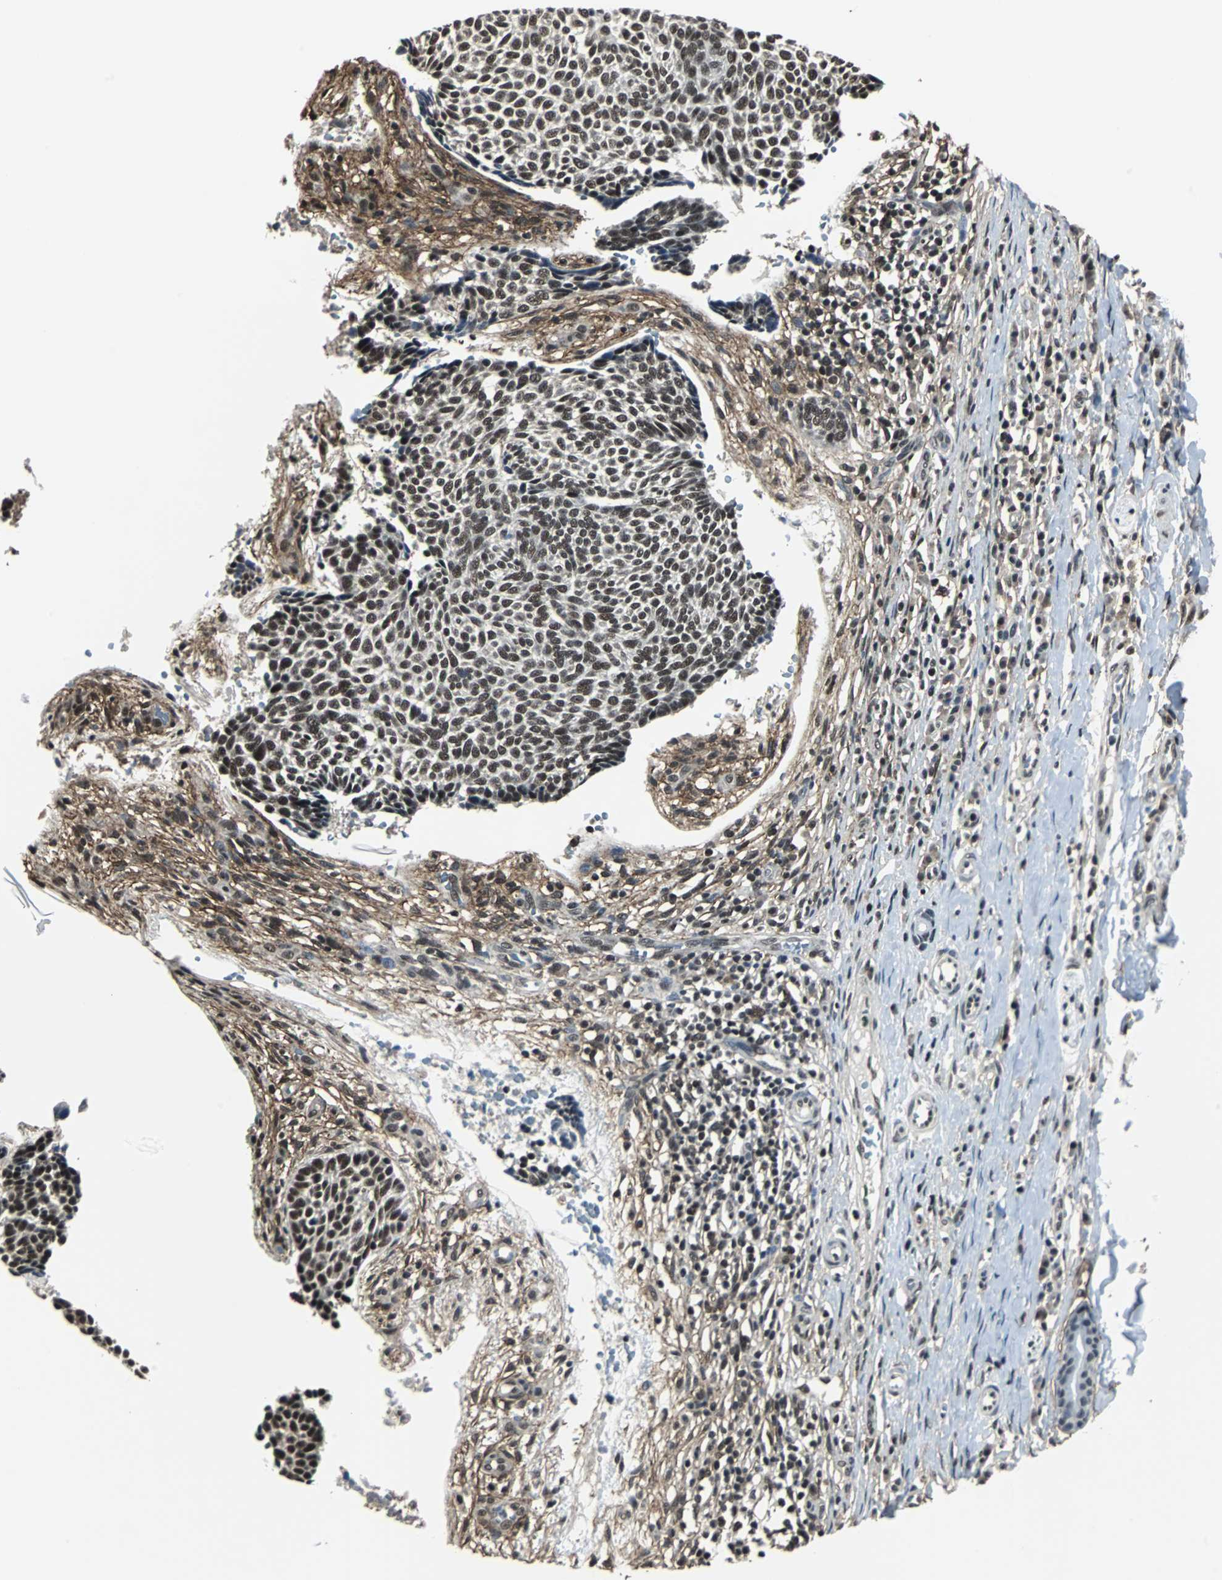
{"staining": {"intensity": "moderate", "quantity": ">75%", "location": "nuclear"}, "tissue": "skin cancer", "cell_type": "Tumor cells", "image_type": "cancer", "snomed": [{"axis": "morphology", "description": "Normal tissue, NOS"}, {"axis": "morphology", "description": "Basal cell carcinoma"}, {"axis": "topography", "description": "Skin"}], "caption": "Protein expression analysis of skin cancer (basal cell carcinoma) reveals moderate nuclear expression in about >75% of tumor cells.", "gene": "MKX", "patient": {"sex": "male", "age": 87}}